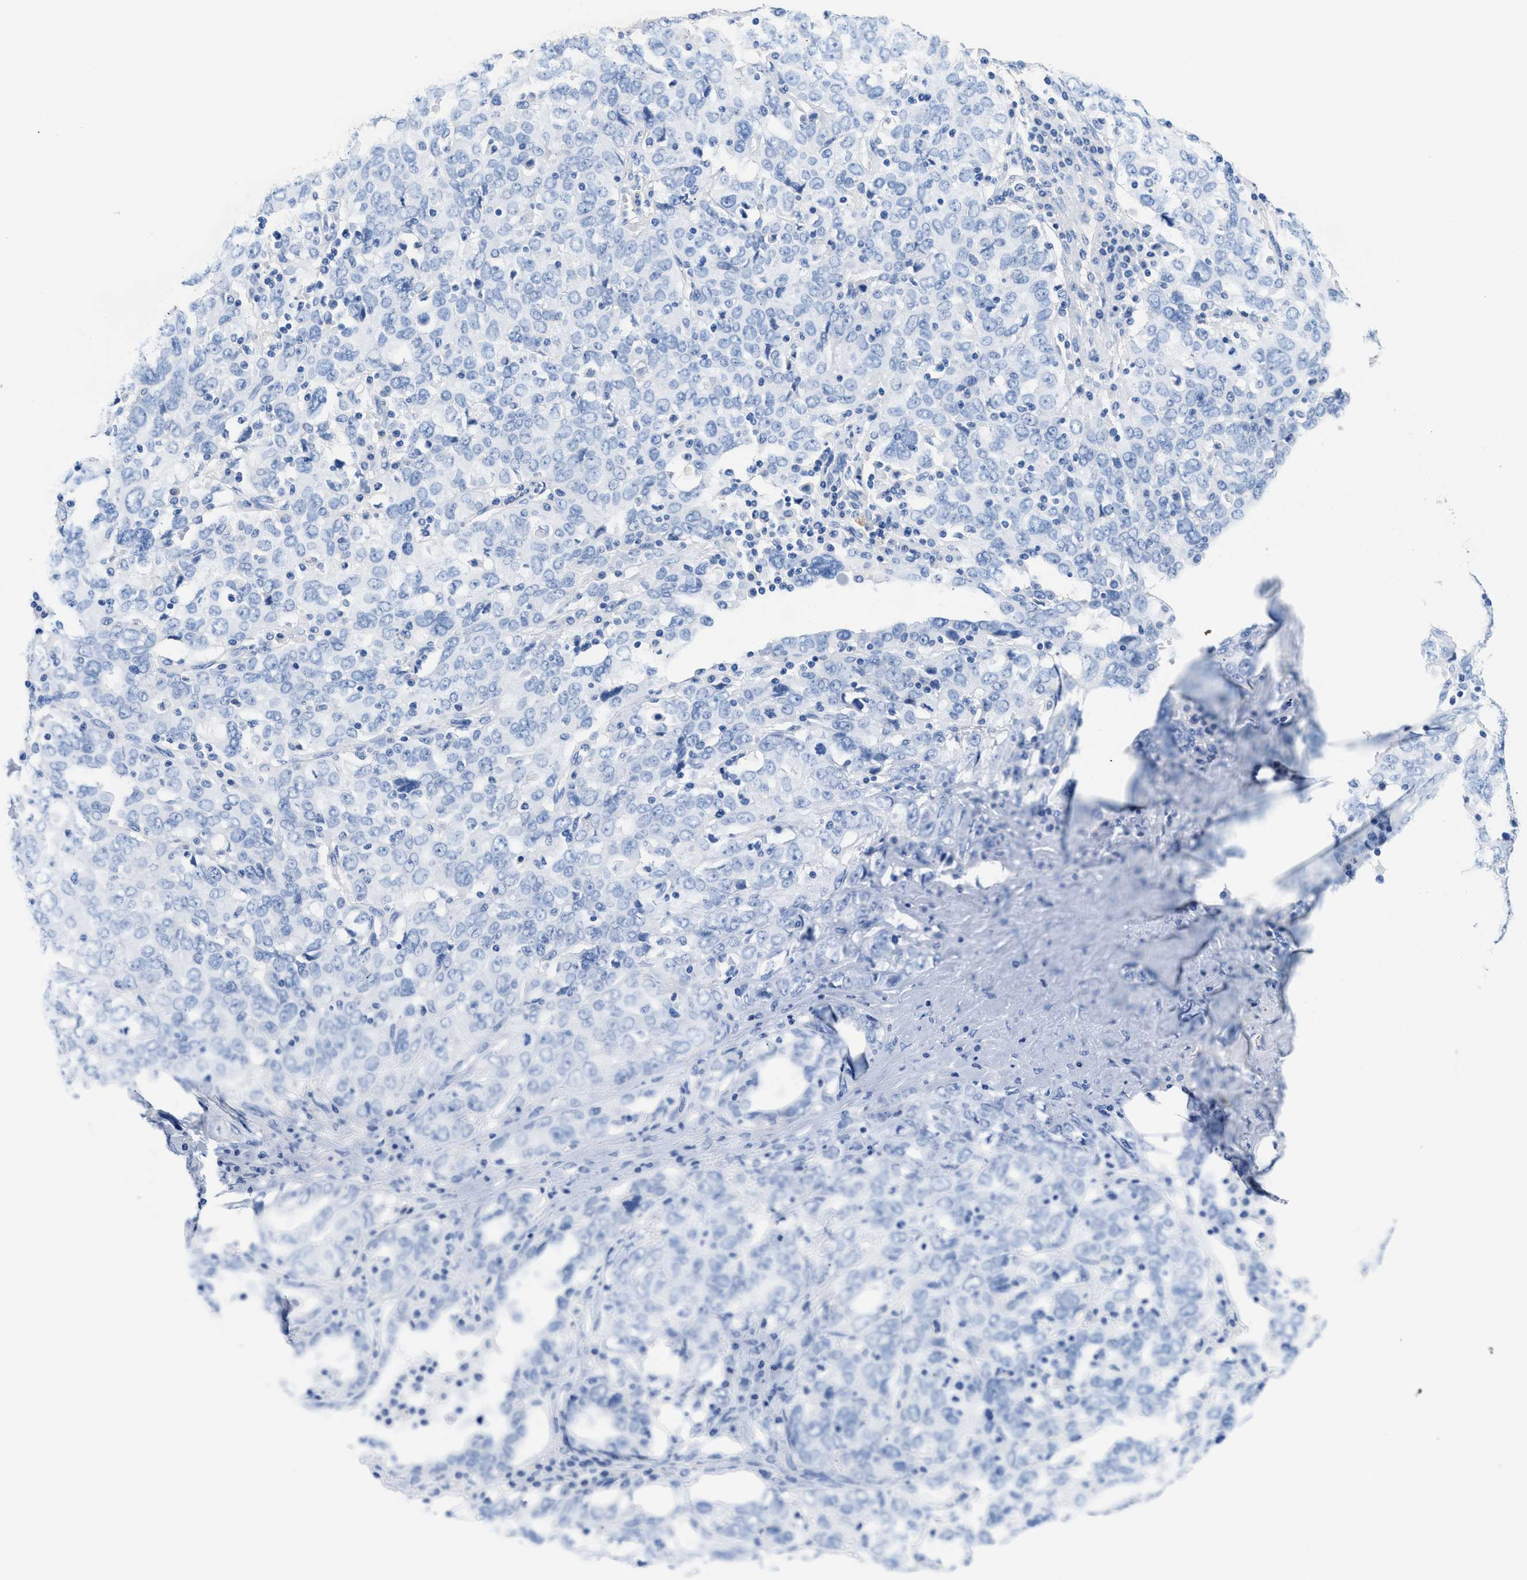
{"staining": {"intensity": "negative", "quantity": "none", "location": "none"}, "tissue": "ovarian cancer", "cell_type": "Tumor cells", "image_type": "cancer", "snomed": [{"axis": "morphology", "description": "Carcinoma, endometroid"}, {"axis": "topography", "description": "Ovary"}], "caption": "Human ovarian cancer stained for a protein using IHC displays no expression in tumor cells.", "gene": "SLFN13", "patient": {"sex": "female", "age": 62}}